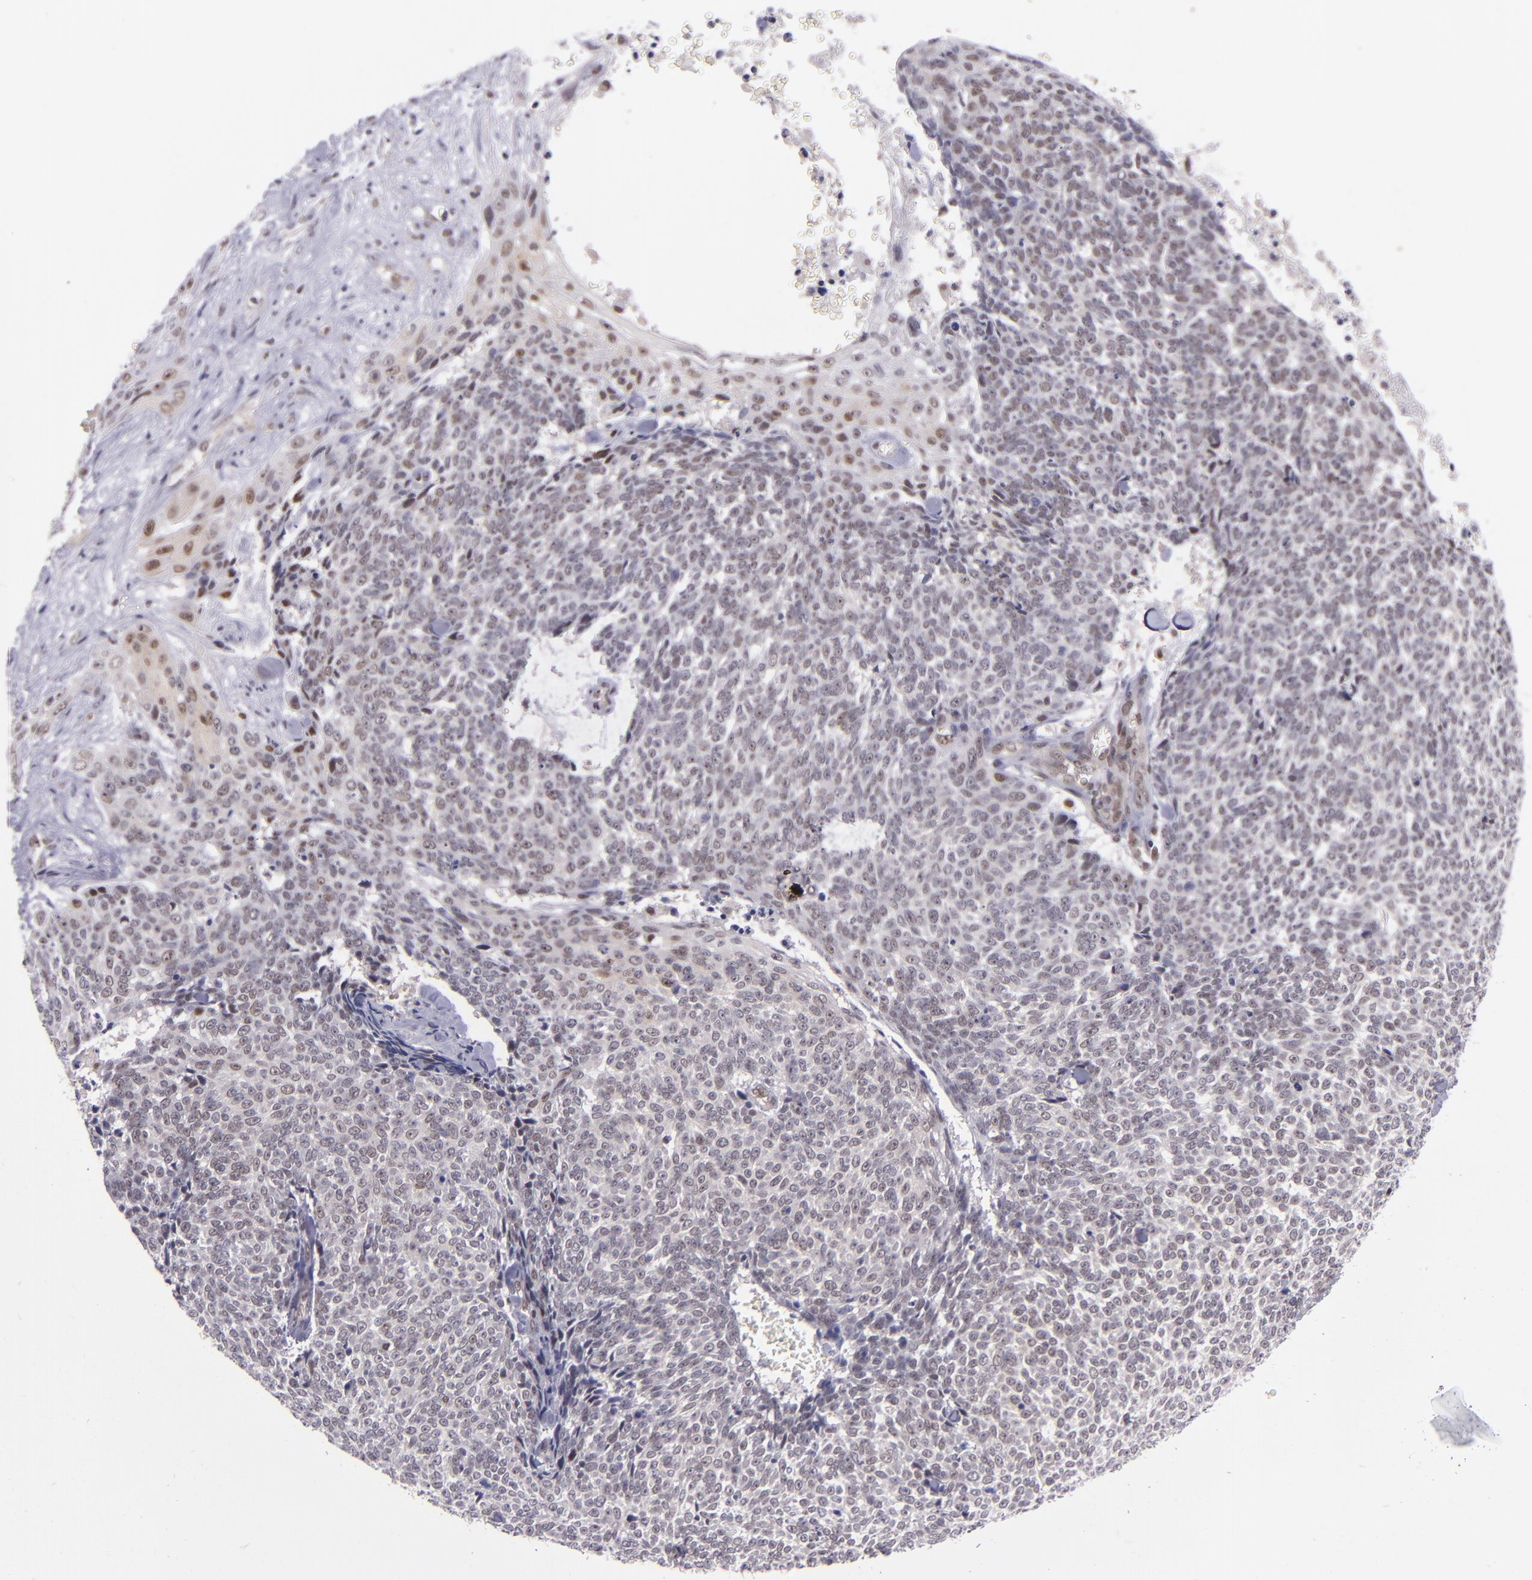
{"staining": {"intensity": "weak", "quantity": "<25%", "location": "nuclear"}, "tissue": "skin cancer", "cell_type": "Tumor cells", "image_type": "cancer", "snomed": [{"axis": "morphology", "description": "Basal cell carcinoma"}, {"axis": "topography", "description": "Skin"}], "caption": "The micrograph demonstrates no staining of tumor cells in basal cell carcinoma (skin). Nuclei are stained in blue.", "gene": "BAG1", "patient": {"sex": "female", "age": 89}}